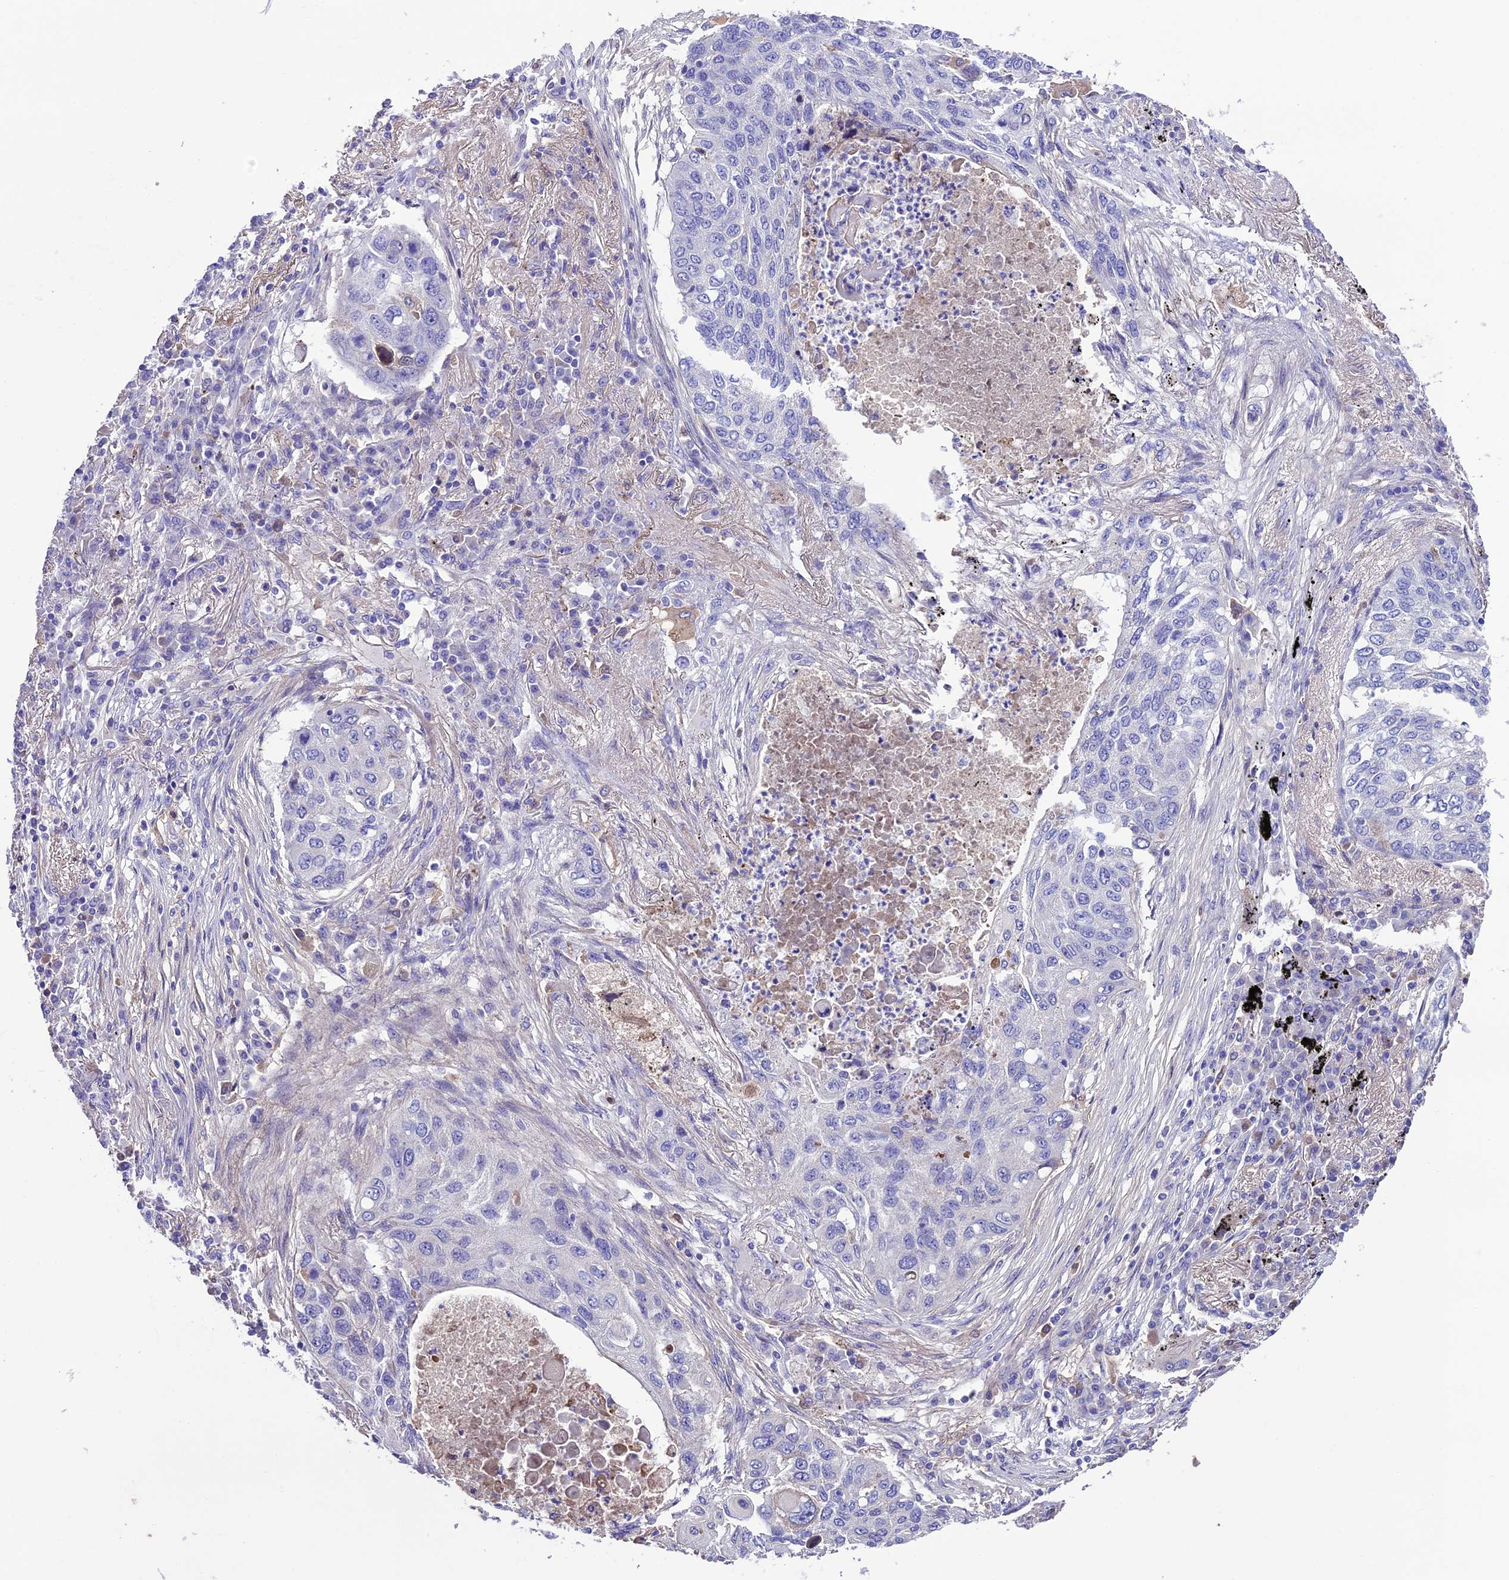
{"staining": {"intensity": "negative", "quantity": "none", "location": "none"}, "tissue": "lung cancer", "cell_type": "Tumor cells", "image_type": "cancer", "snomed": [{"axis": "morphology", "description": "Squamous cell carcinoma, NOS"}, {"axis": "topography", "description": "Lung"}], "caption": "Tumor cells show no significant protein staining in lung squamous cell carcinoma.", "gene": "TCP11L2", "patient": {"sex": "female", "age": 63}}